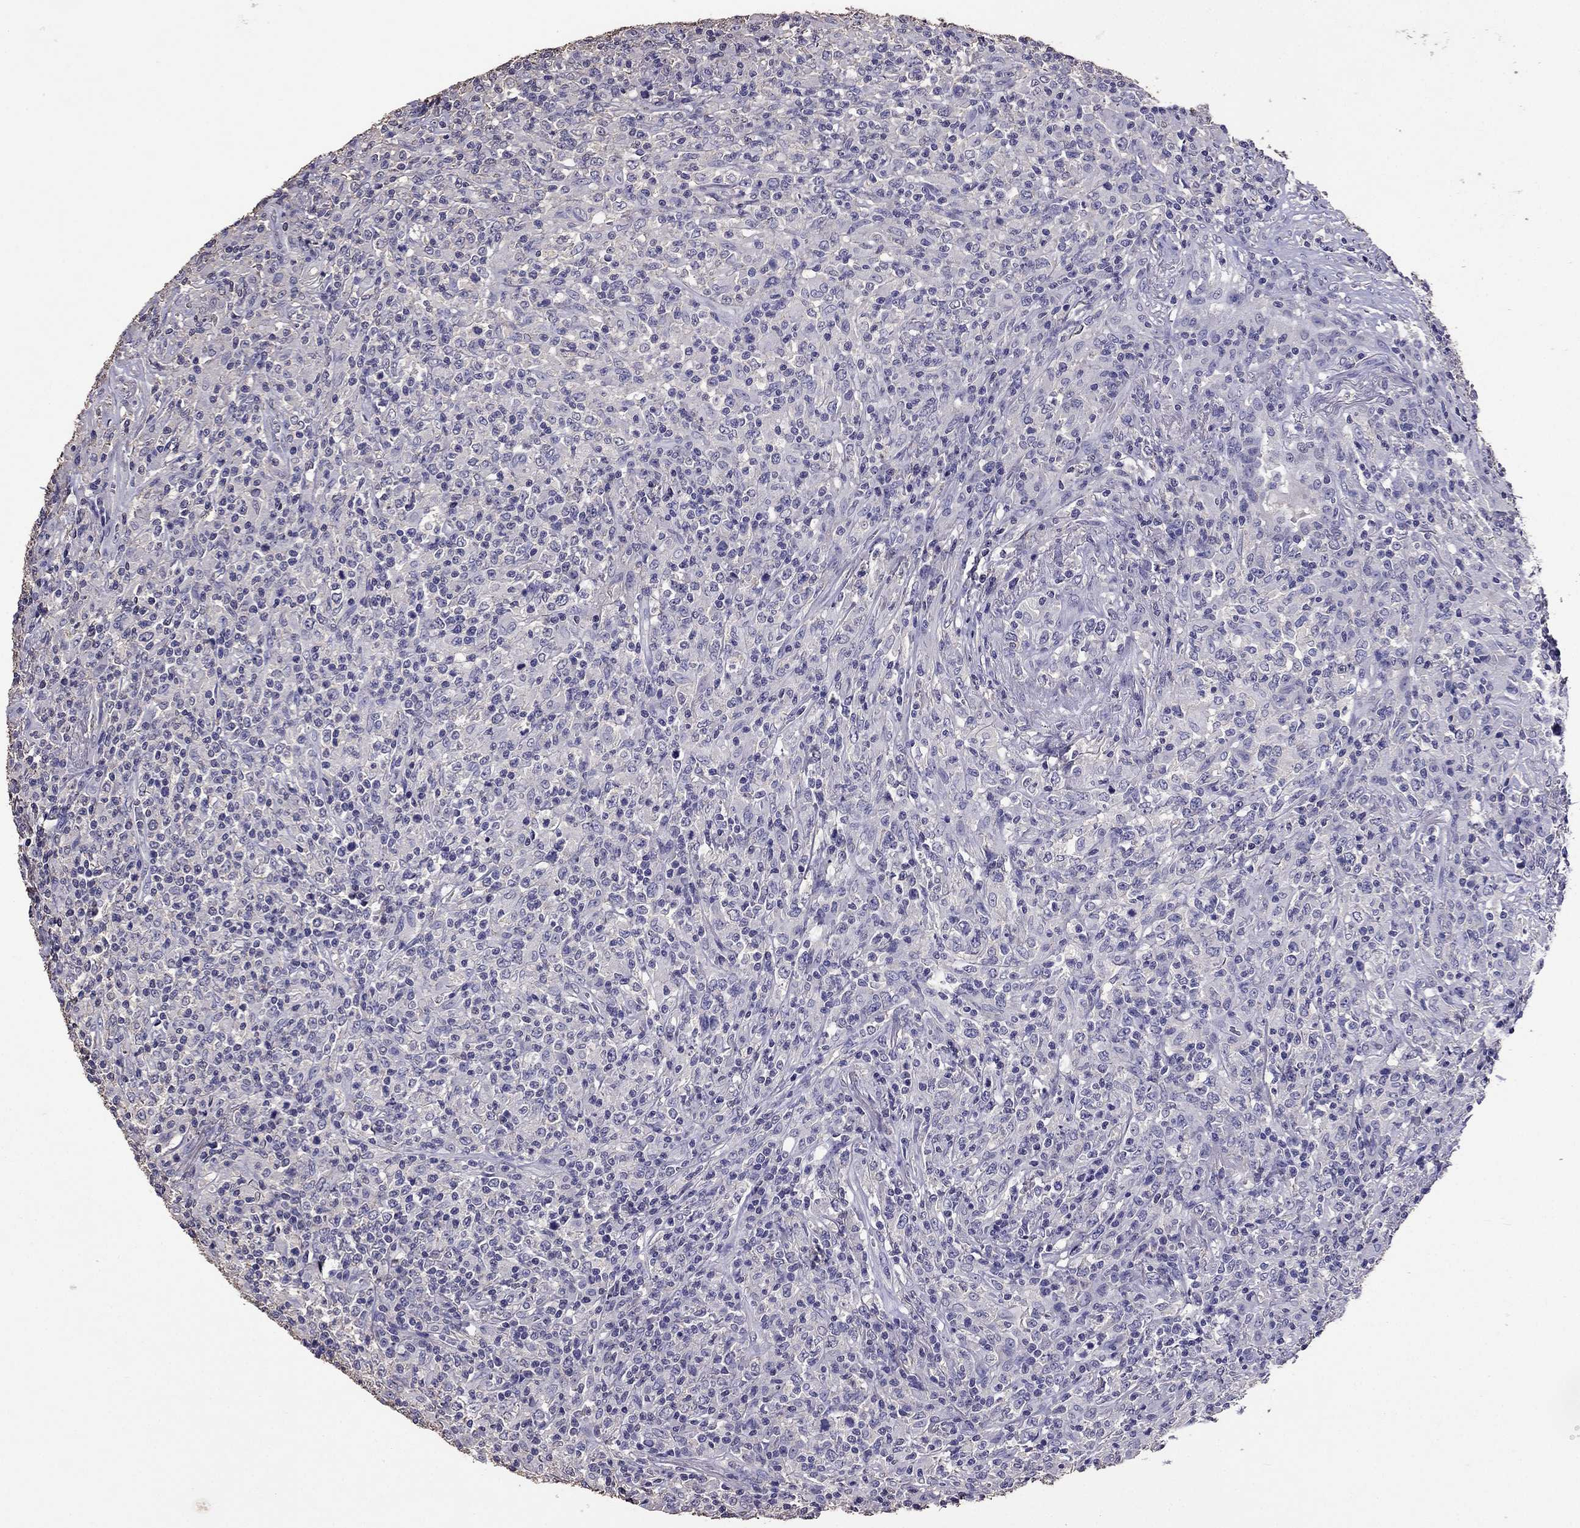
{"staining": {"intensity": "negative", "quantity": "none", "location": "none"}, "tissue": "lymphoma", "cell_type": "Tumor cells", "image_type": "cancer", "snomed": [{"axis": "morphology", "description": "Malignant lymphoma, non-Hodgkin's type, High grade"}, {"axis": "topography", "description": "Lung"}], "caption": "Tumor cells are negative for protein expression in human malignant lymphoma, non-Hodgkin's type (high-grade).", "gene": "NKX3-1", "patient": {"sex": "male", "age": 79}}